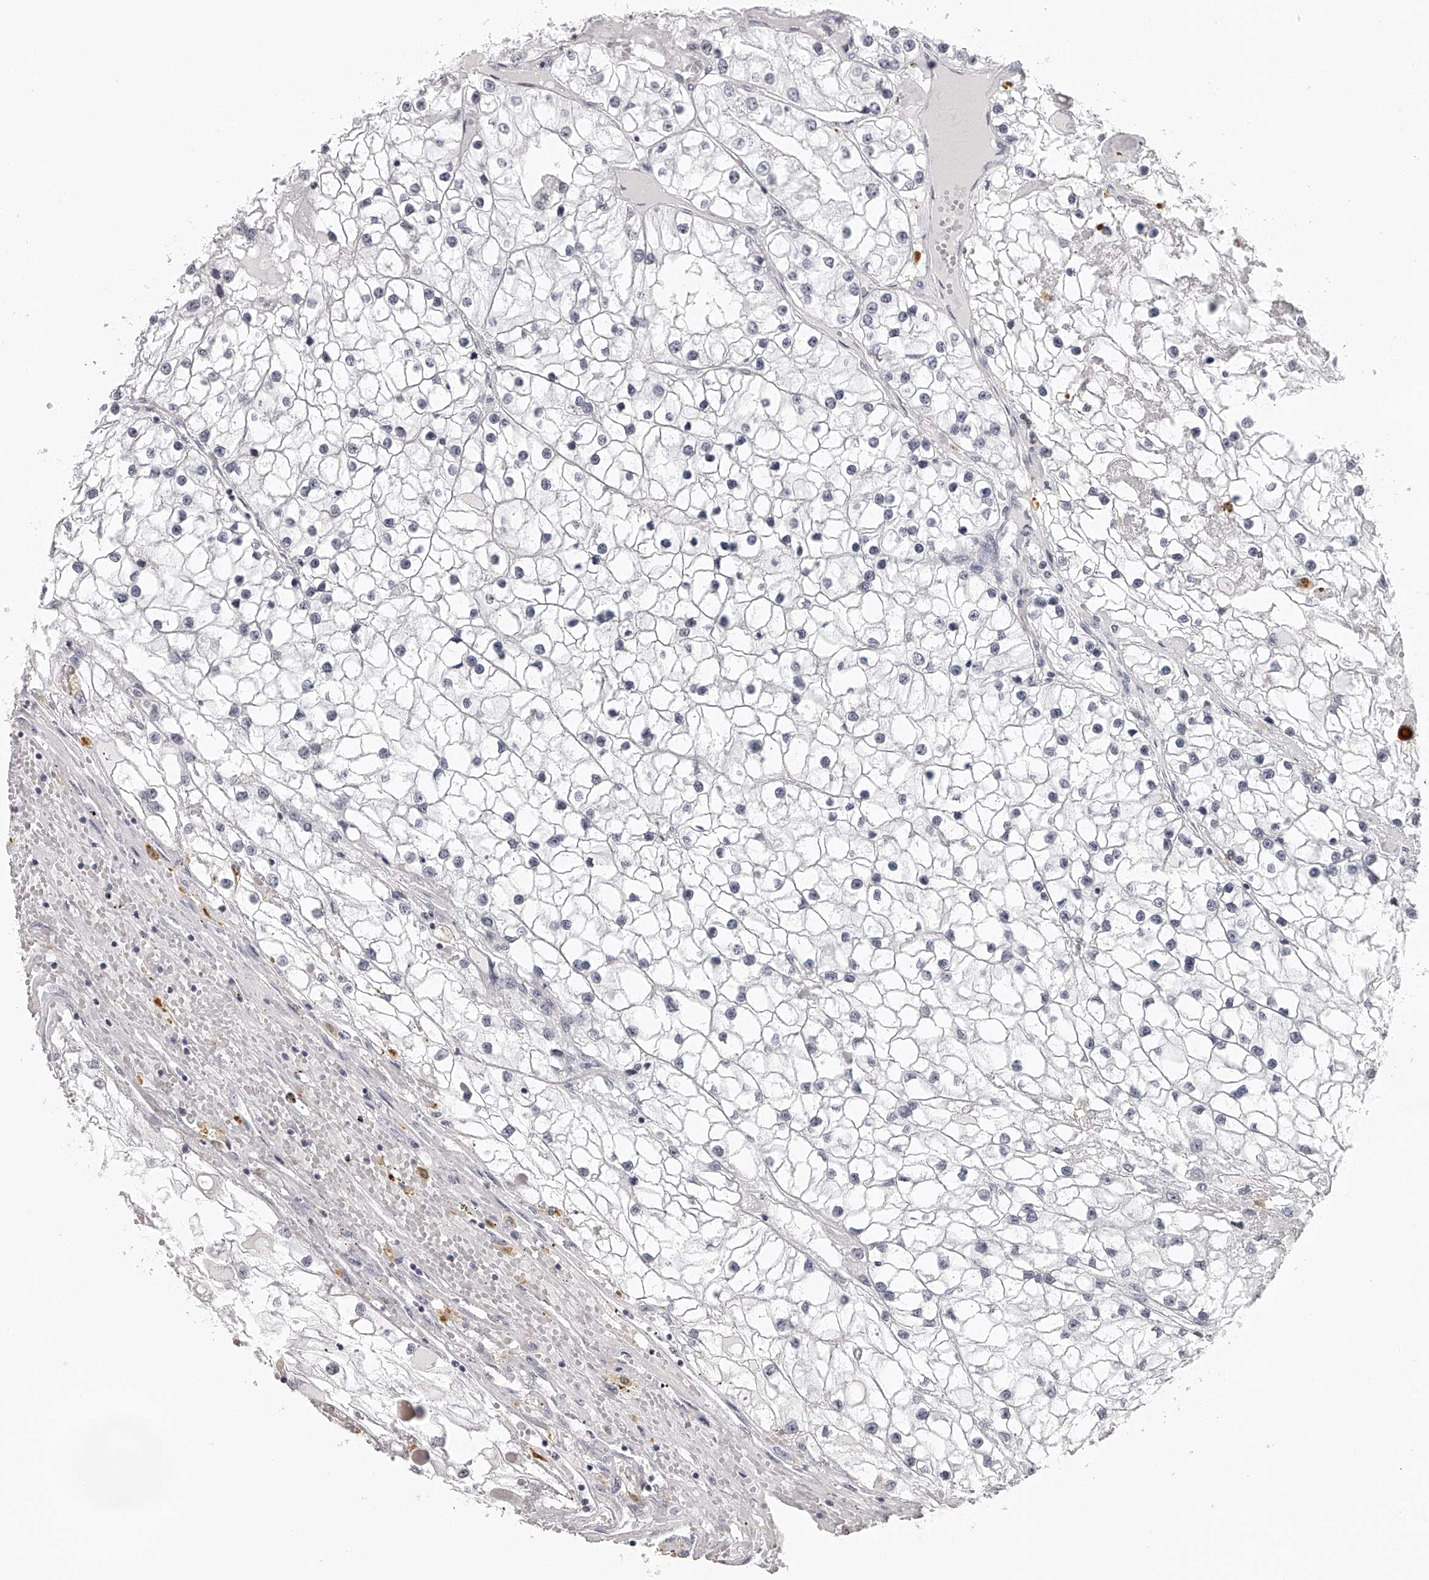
{"staining": {"intensity": "negative", "quantity": "none", "location": "none"}, "tissue": "renal cancer", "cell_type": "Tumor cells", "image_type": "cancer", "snomed": [{"axis": "morphology", "description": "Adenocarcinoma, NOS"}, {"axis": "topography", "description": "Kidney"}], "caption": "An IHC photomicrograph of adenocarcinoma (renal) is shown. There is no staining in tumor cells of adenocarcinoma (renal). (Immunohistochemistry (ihc), brightfield microscopy, high magnification).", "gene": "SEC11C", "patient": {"sex": "male", "age": 68}}